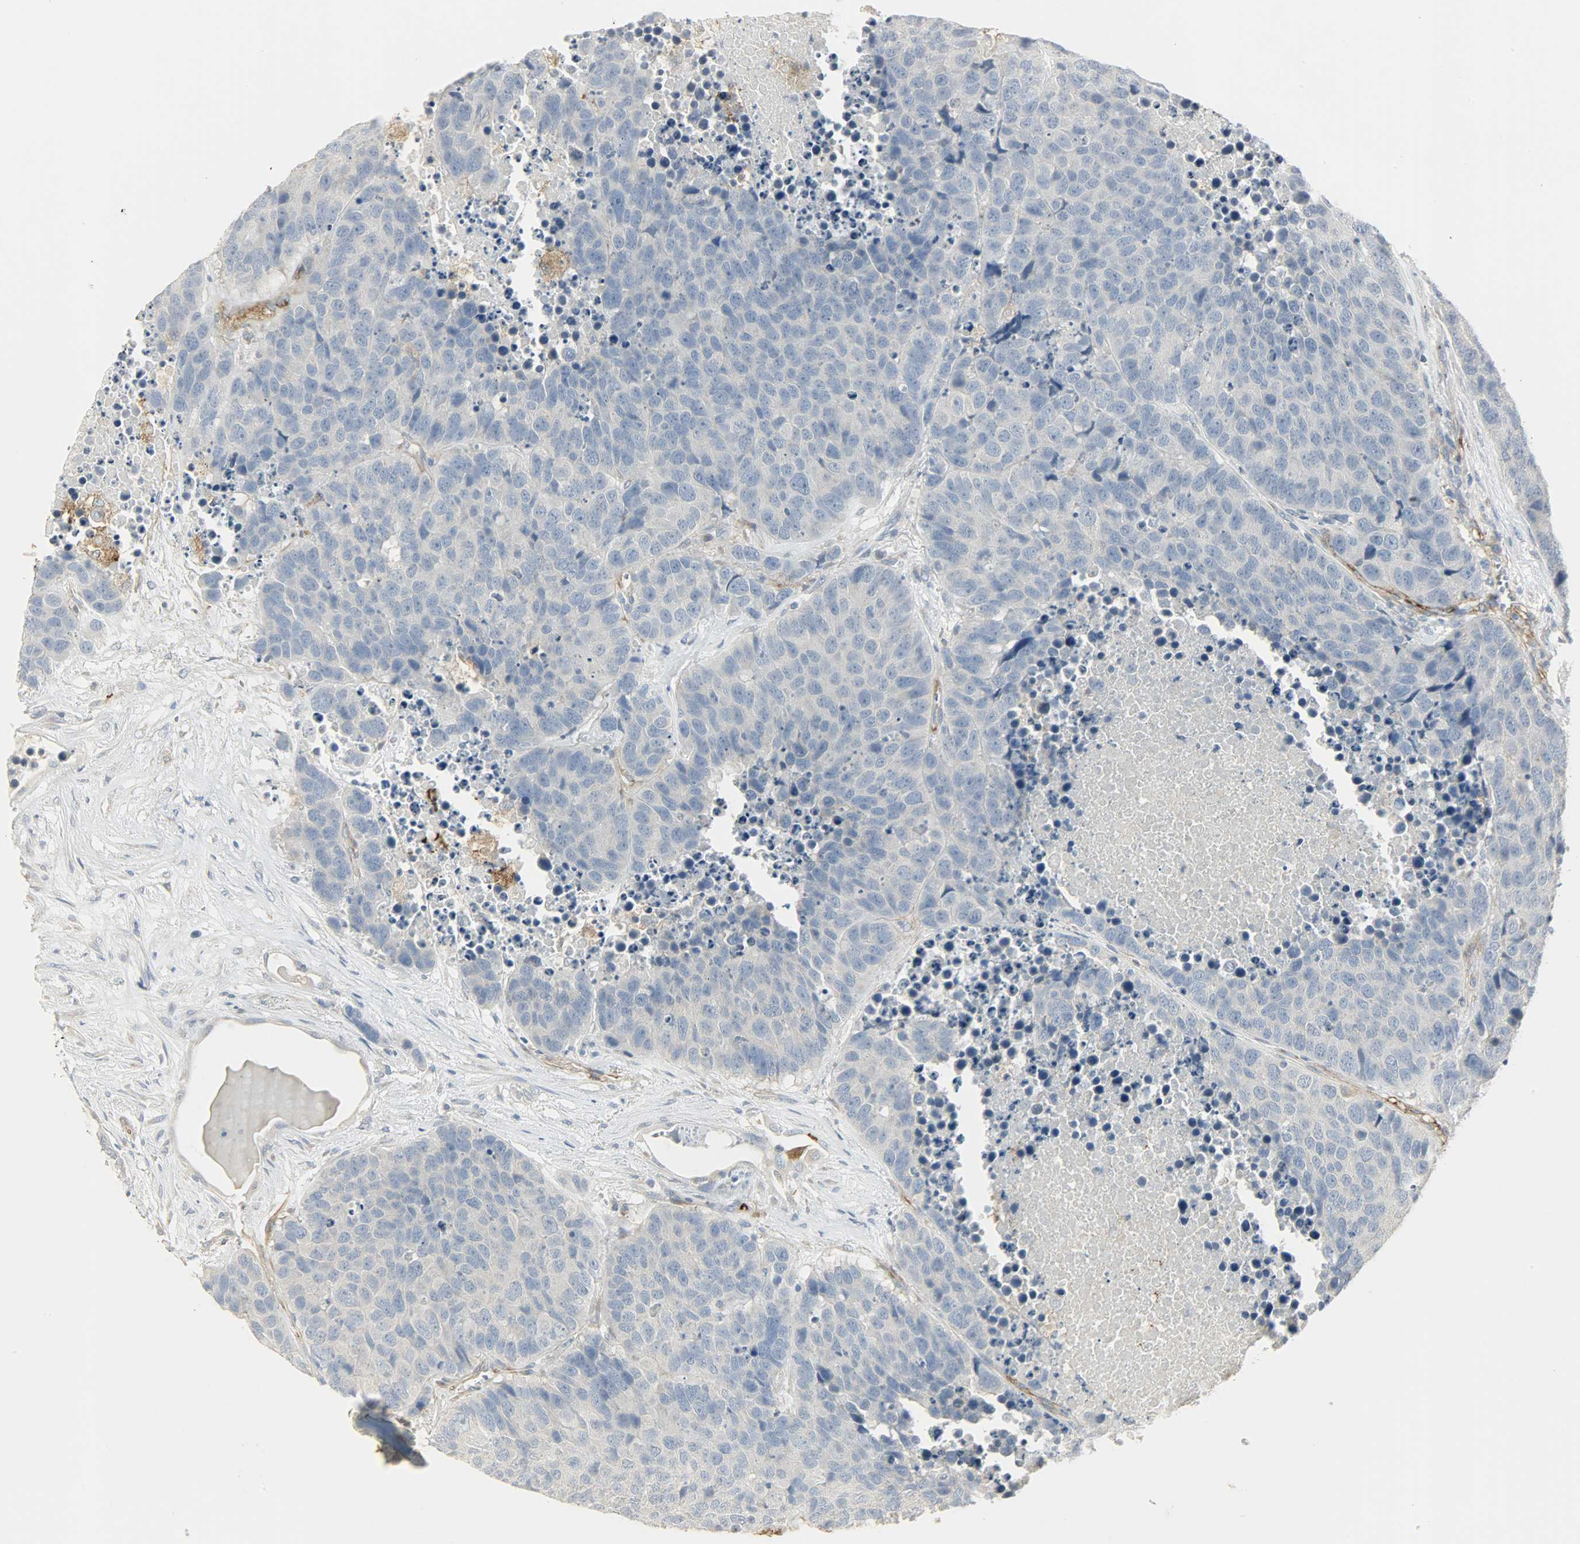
{"staining": {"intensity": "negative", "quantity": "none", "location": "none"}, "tissue": "carcinoid", "cell_type": "Tumor cells", "image_type": "cancer", "snomed": [{"axis": "morphology", "description": "Carcinoid, malignant, NOS"}, {"axis": "topography", "description": "Lung"}], "caption": "The image reveals no staining of tumor cells in carcinoid.", "gene": "ENPEP", "patient": {"sex": "male", "age": 60}}